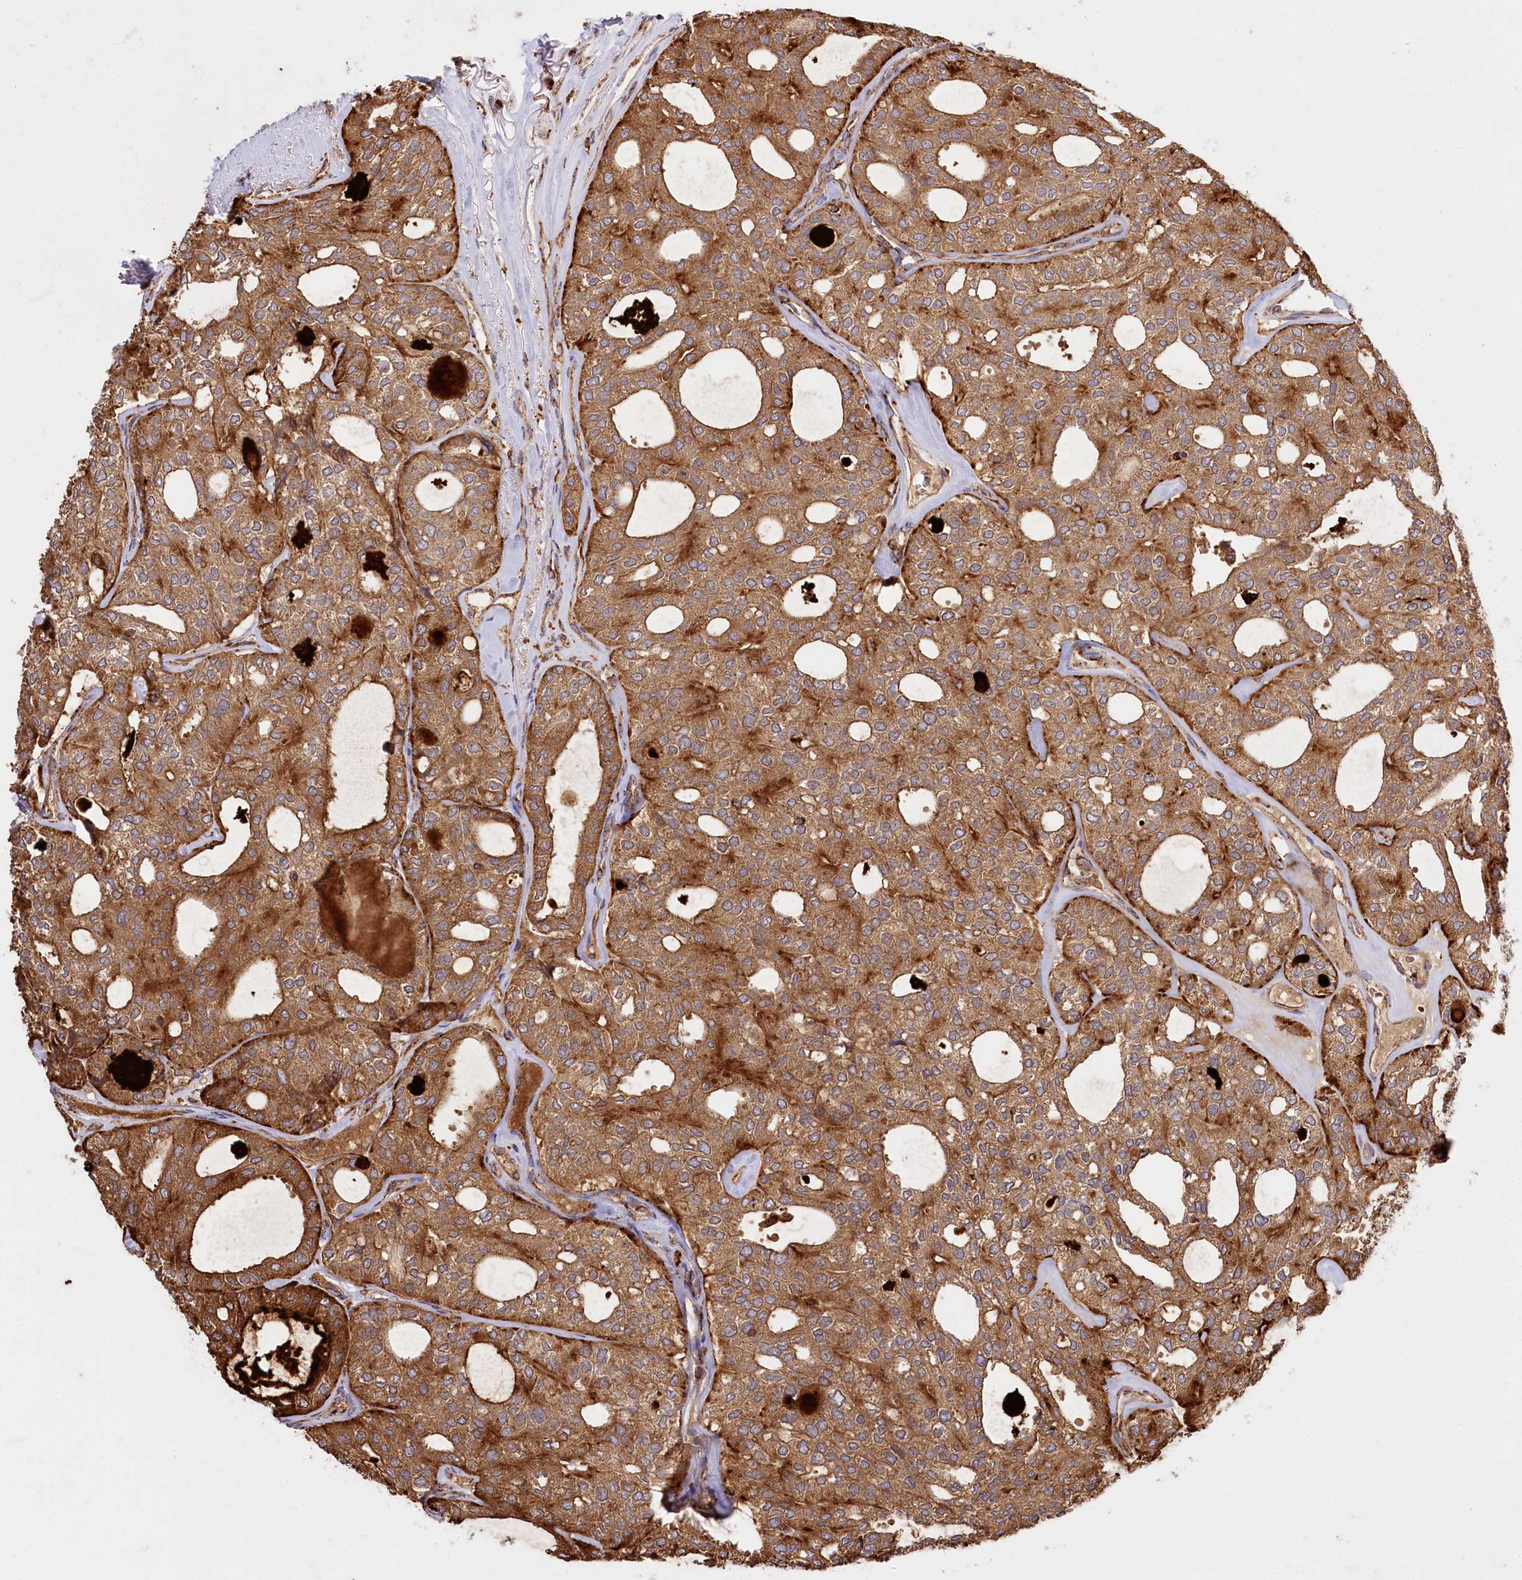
{"staining": {"intensity": "moderate", "quantity": ">75%", "location": "cytoplasmic/membranous"}, "tissue": "thyroid cancer", "cell_type": "Tumor cells", "image_type": "cancer", "snomed": [{"axis": "morphology", "description": "Follicular adenoma carcinoma, NOS"}, {"axis": "topography", "description": "Thyroid gland"}], "caption": "The immunohistochemical stain highlights moderate cytoplasmic/membranous staining in tumor cells of thyroid follicular adenoma carcinoma tissue. (Stains: DAB (3,3'-diaminobenzidine) in brown, nuclei in blue, Microscopy: brightfield microscopy at high magnification).", "gene": "CARD19", "patient": {"sex": "male", "age": 75}}